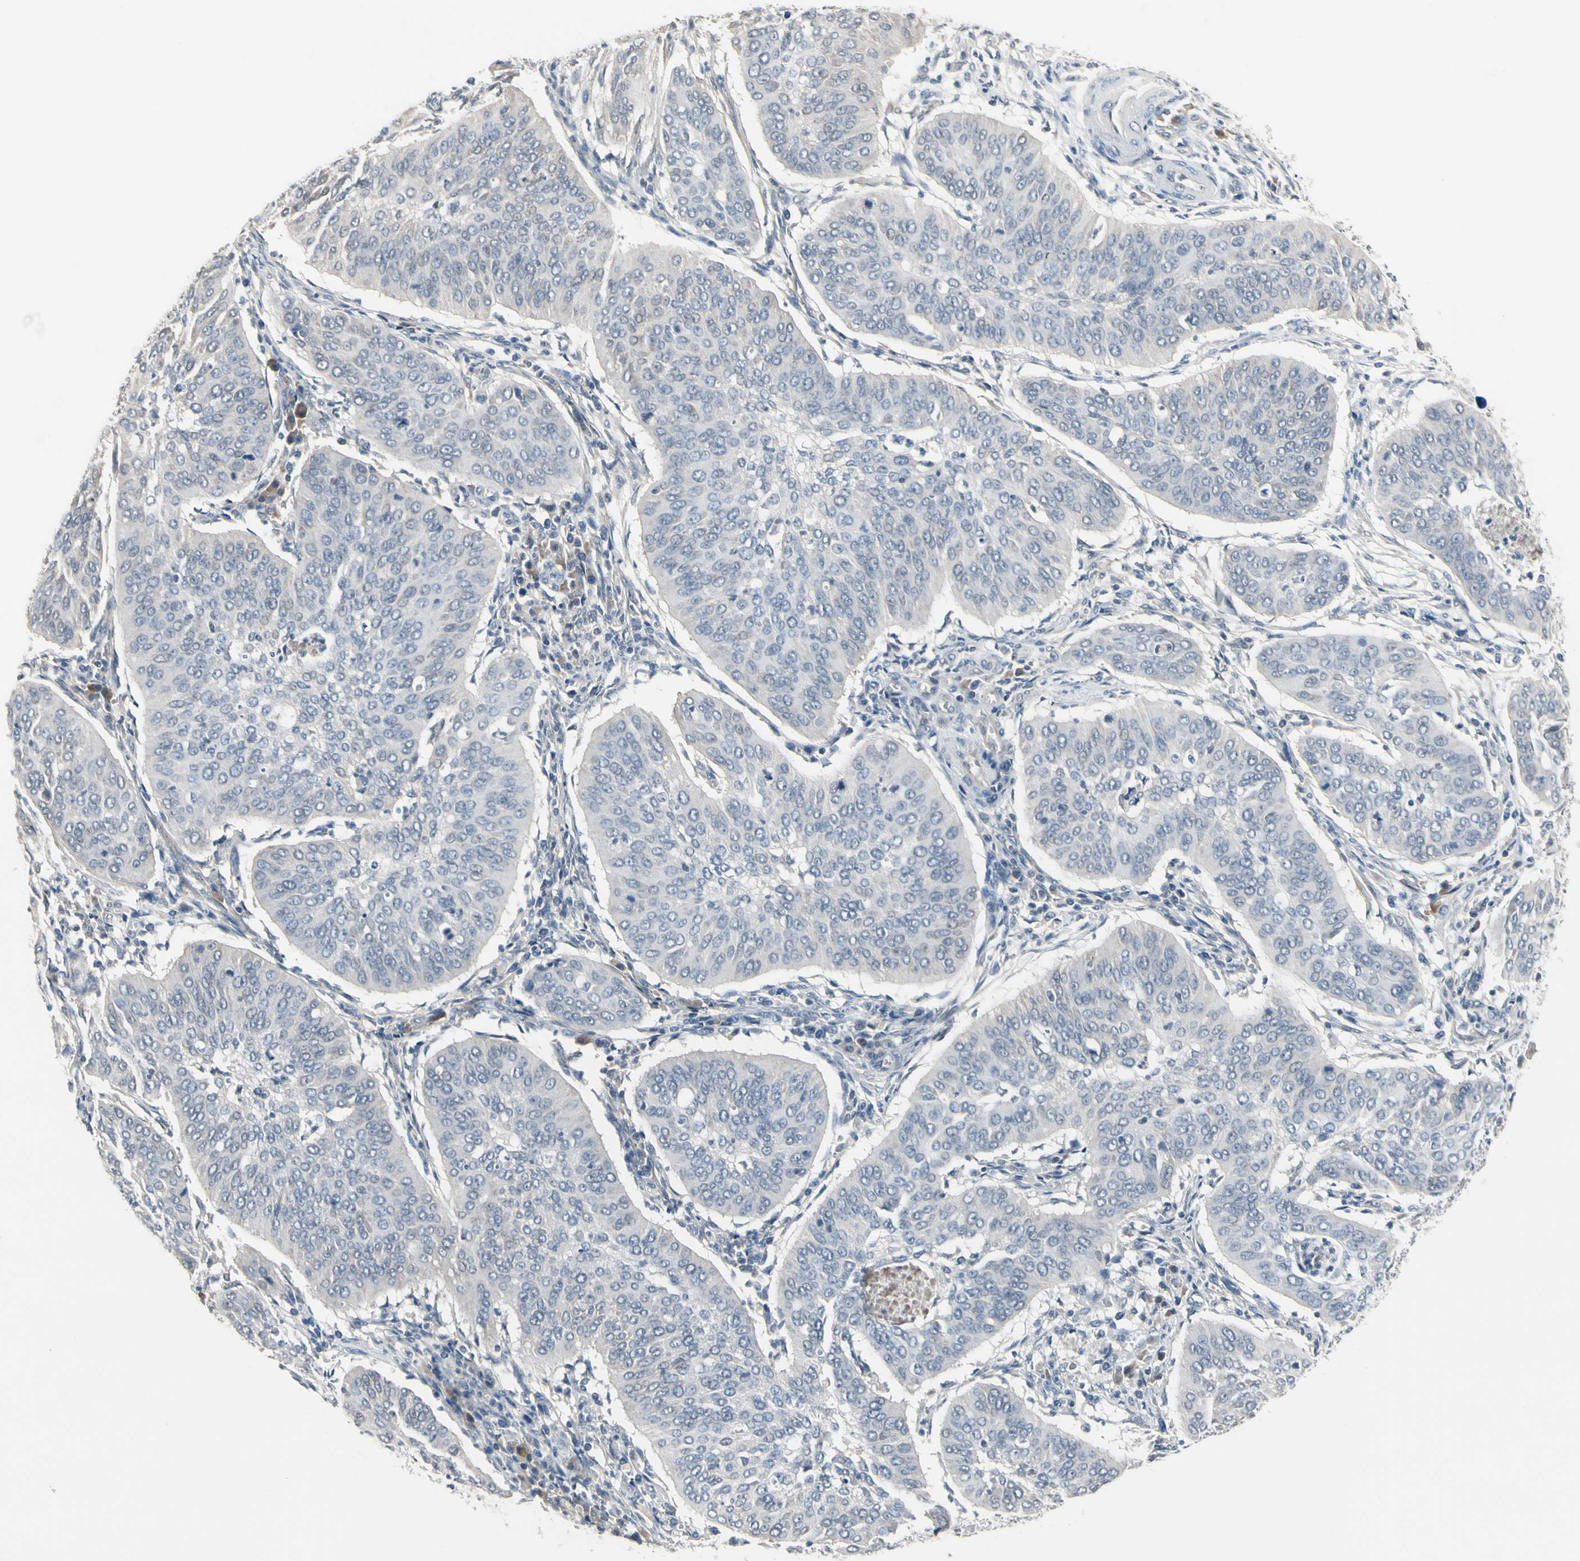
{"staining": {"intensity": "negative", "quantity": "none", "location": "none"}, "tissue": "cervical cancer", "cell_type": "Tumor cells", "image_type": "cancer", "snomed": [{"axis": "morphology", "description": "Normal tissue, NOS"}, {"axis": "morphology", "description": "Squamous cell carcinoma, NOS"}, {"axis": "topography", "description": "Cervix"}], "caption": "A histopathology image of human cervical cancer is negative for staining in tumor cells.", "gene": "SV2A", "patient": {"sex": "female", "age": 39}}